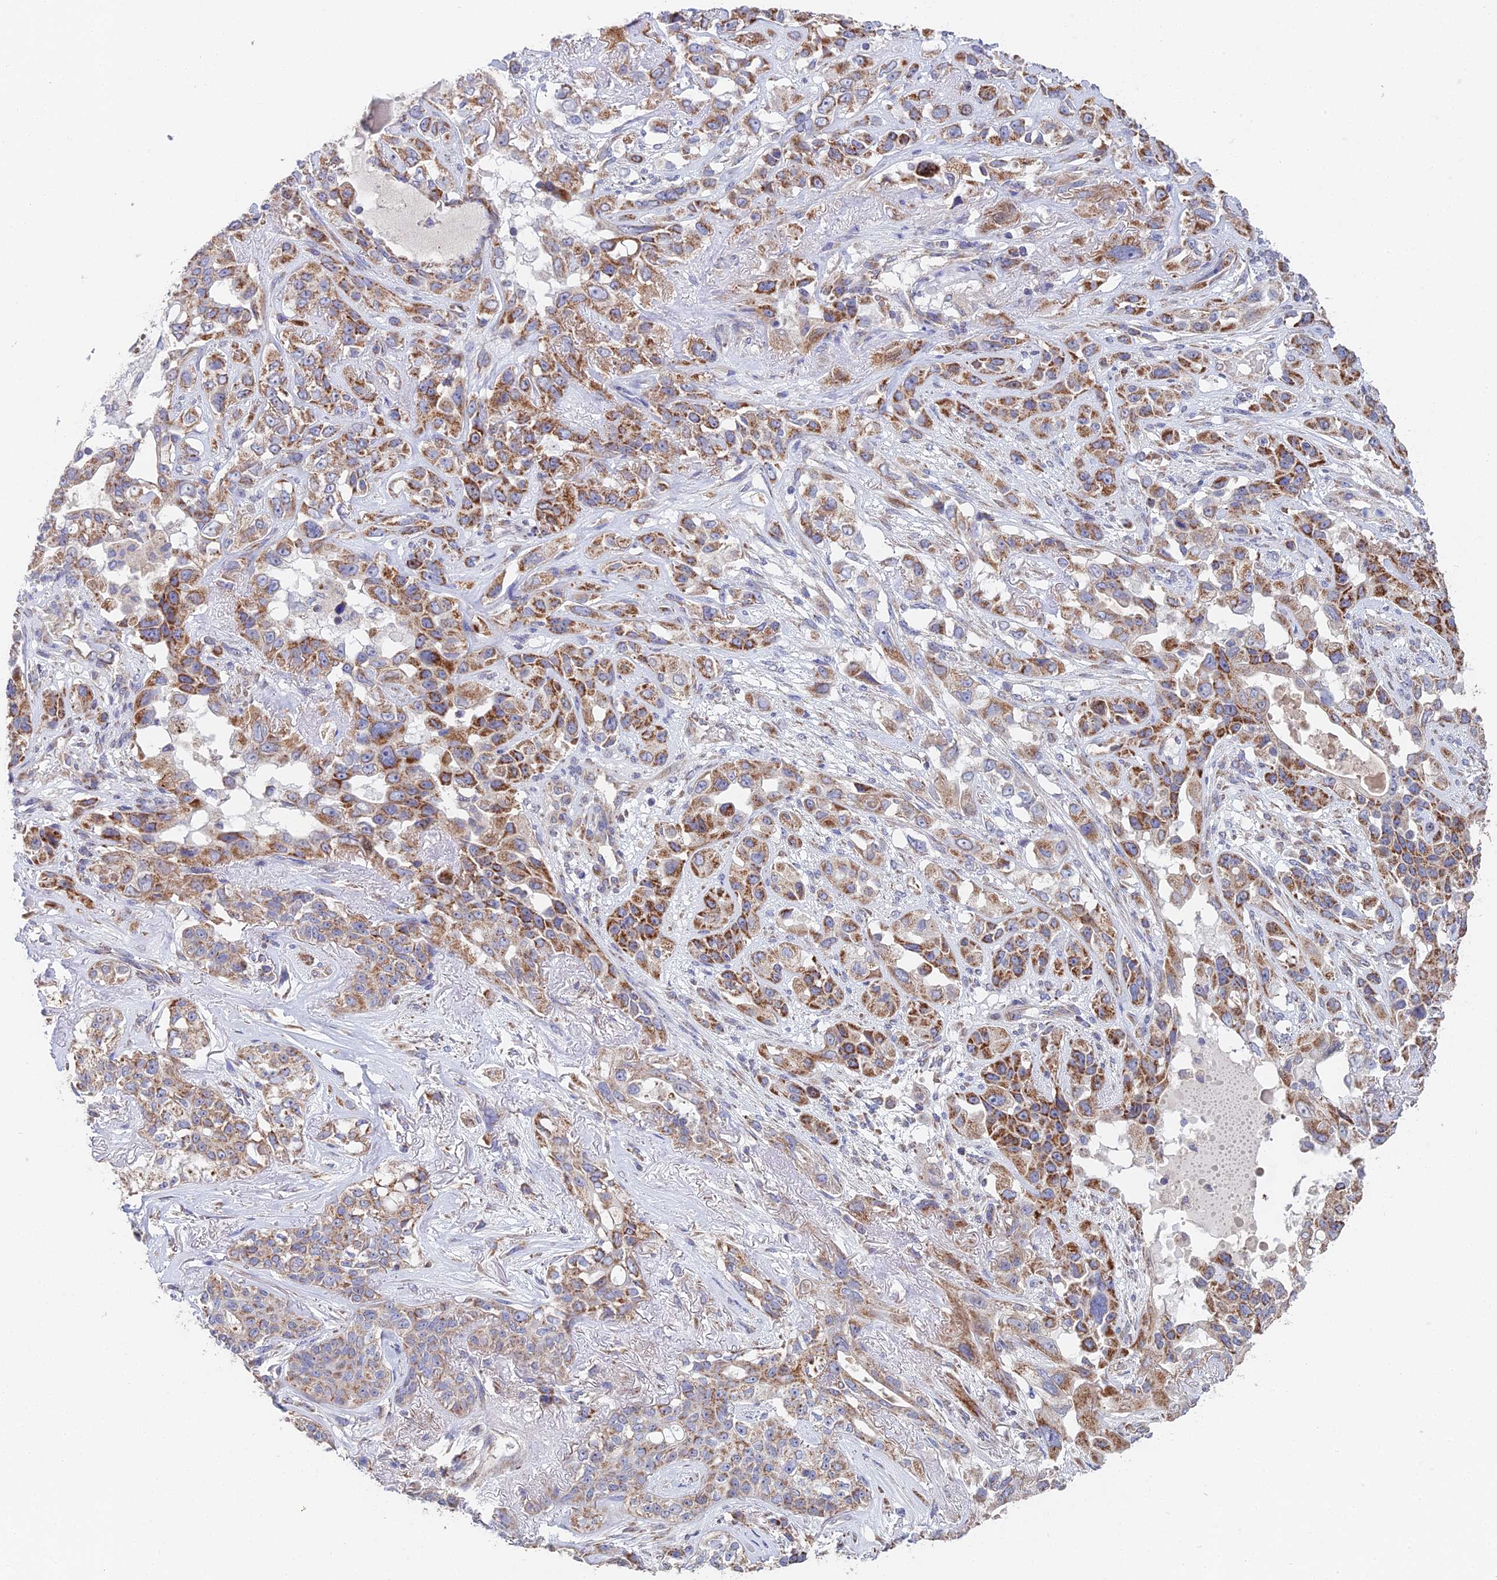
{"staining": {"intensity": "moderate", "quantity": ">75%", "location": "cytoplasmic/membranous"}, "tissue": "lung cancer", "cell_type": "Tumor cells", "image_type": "cancer", "snomed": [{"axis": "morphology", "description": "Squamous cell carcinoma, NOS"}, {"axis": "topography", "description": "Lung"}], "caption": "An immunohistochemistry (IHC) micrograph of tumor tissue is shown. Protein staining in brown highlights moderate cytoplasmic/membranous positivity in lung cancer (squamous cell carcinoma) within tumor cells.", "gene": "ECSIT", "patient": {"sex": "female", "age": 70}}